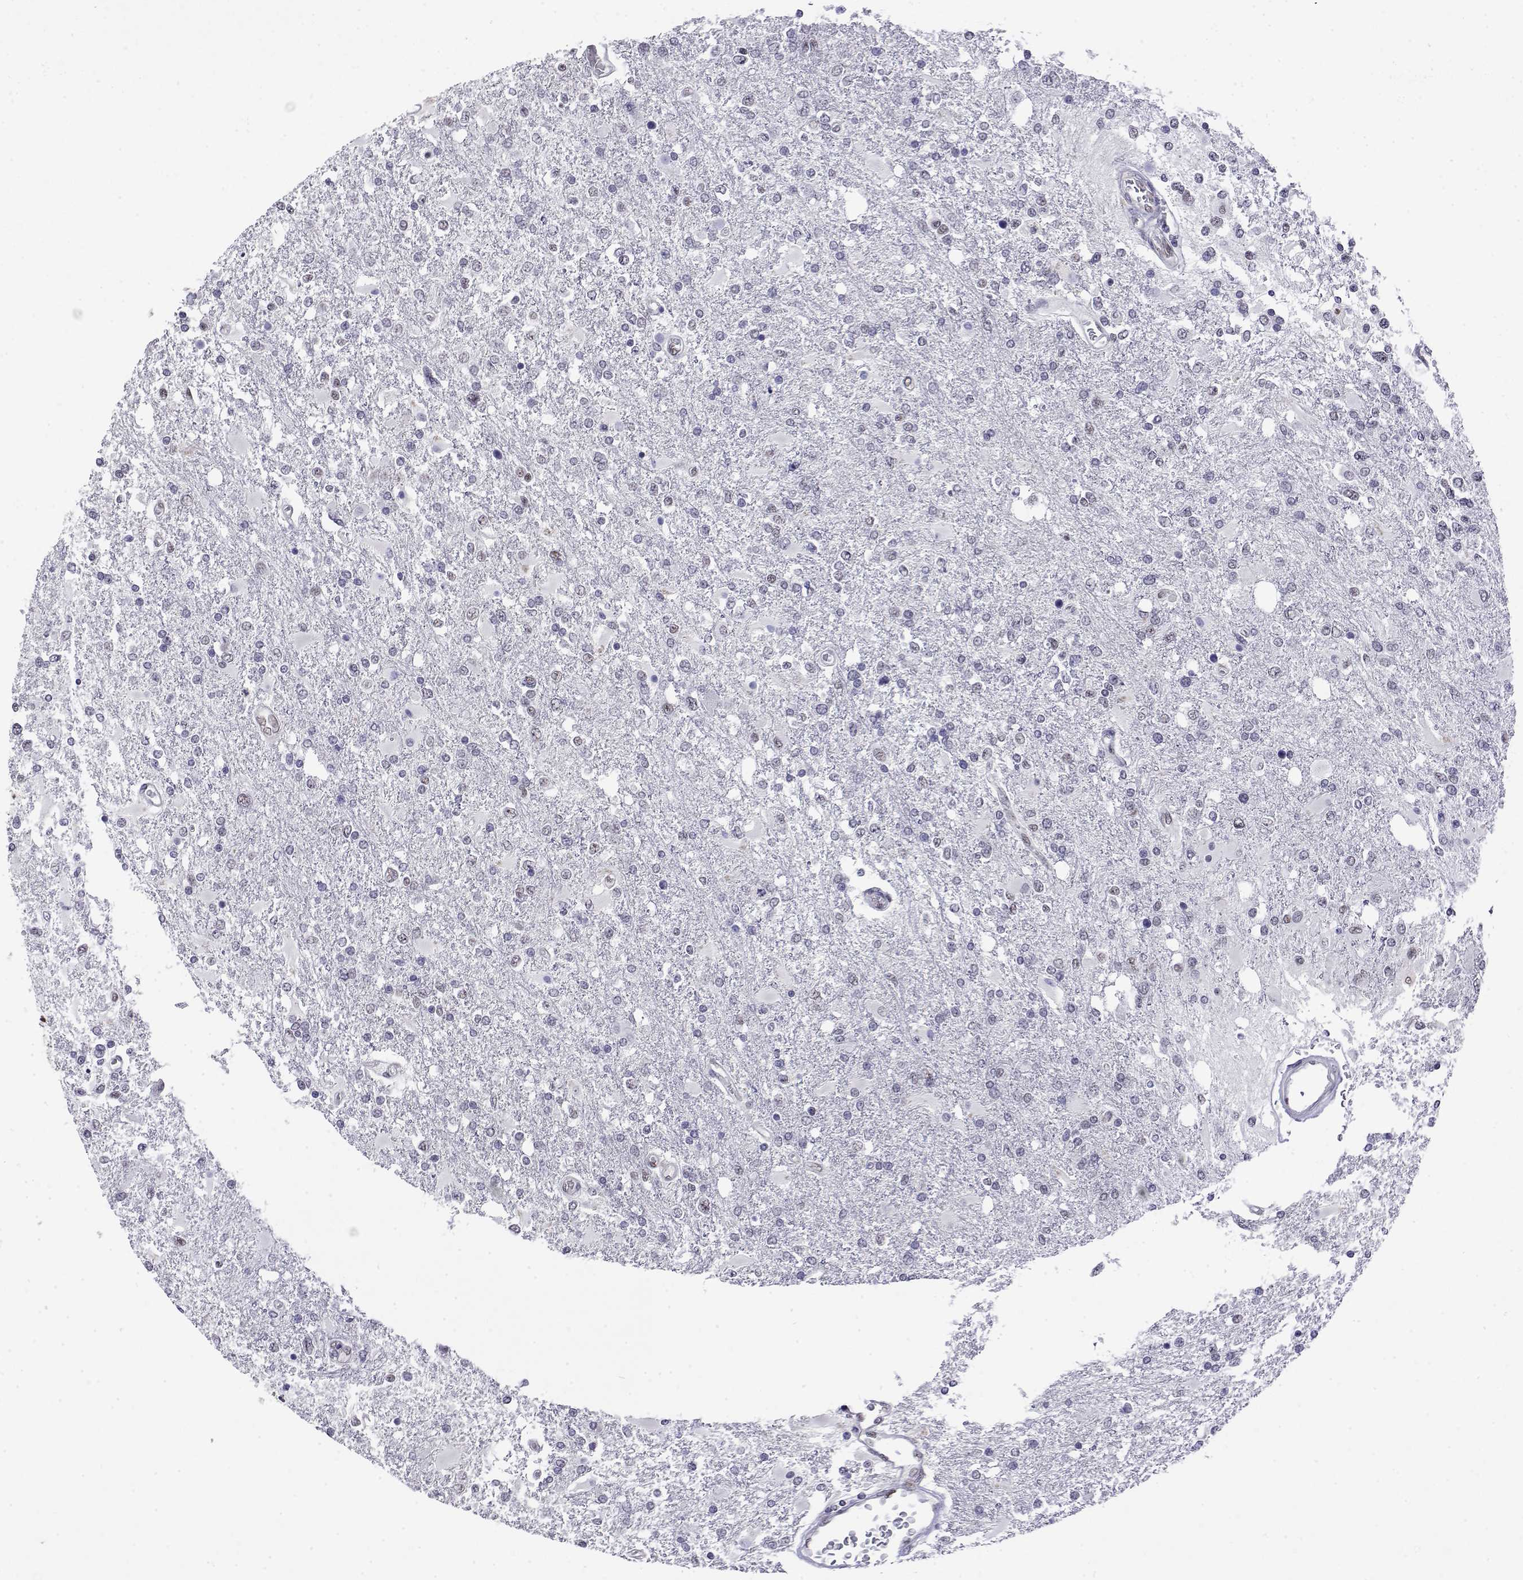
{"staining": {"intensity": "negative", "quantity": "none", "location": "none"}, "tissue": "glioma", "cell_type": "Tumor cells", "image_type": "cancer", "snomed": [{"axis": "morphology", "description": "Glioma, malignant, High grade"}, {"axis": "topography", "description": "Cerebral cortex"}], "caption": "High power microscopy photomicrograph of an immunohistochemistry (IHC) histopathology image of glioma, revealing no significant expression in tumor cells. (Stains: DAB (3,3'-diaminobenzidine) immunohistochemistry (IHC) with hematoxylin counter stain, Microscopy: brightfield microscopy at high magnification).", "gene": "POLDIP3", "patient": {"sex": "male", "age": 79}}